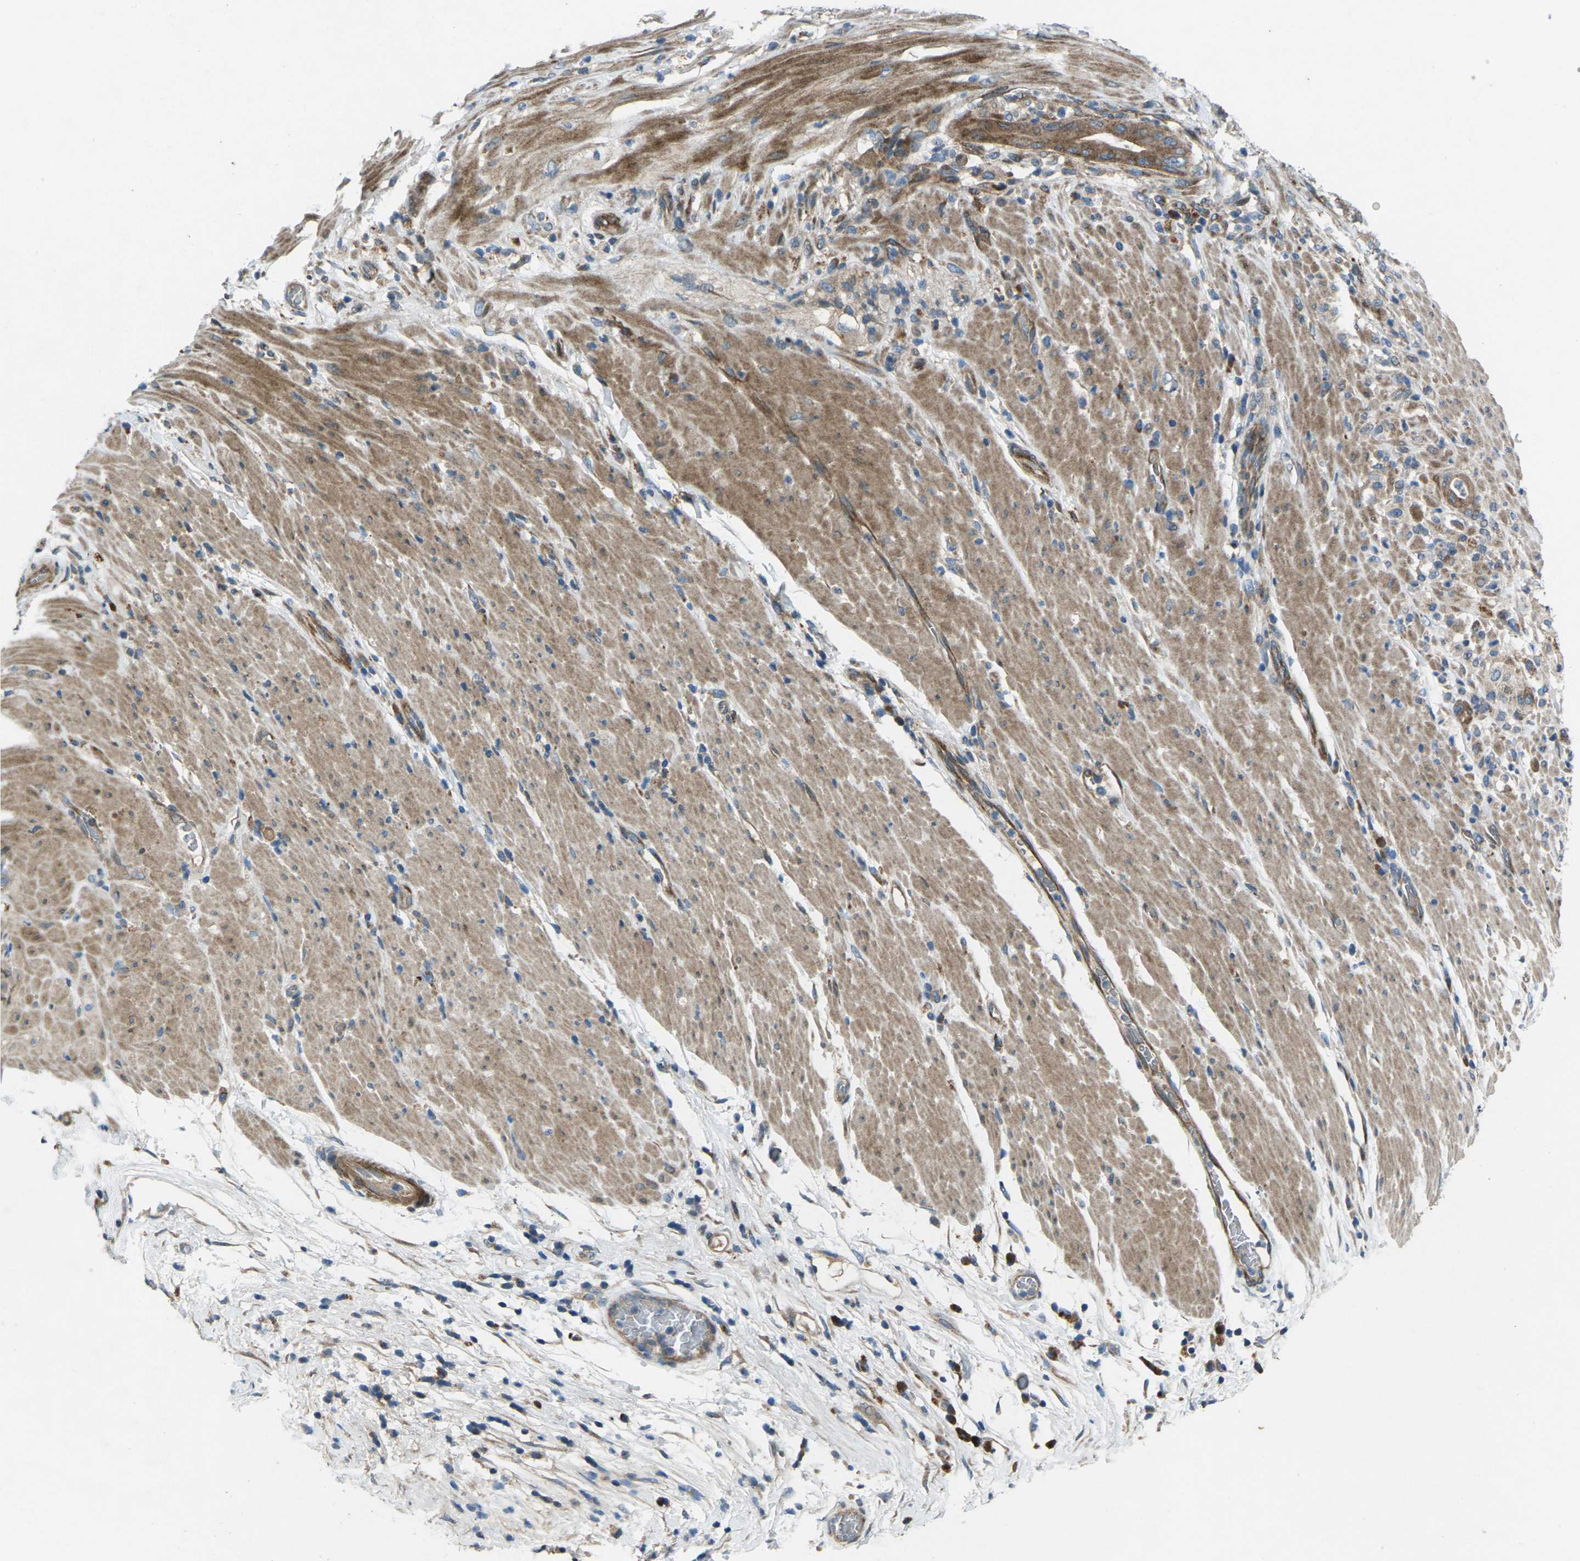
{"staining": {"intensity": "moderate", "quantity": ">75%", "location": "cytoplasmic/membranous"}, "tissue": "pancreatic cancer", "cell_type": "Tumor cells", "image_type": "cancer", "snomed": [{"axis": "morphology", "description": "Adenocarcinoma, NOS"}, {"axis": "topography", "description": "Pancreas"}], "caption": "Protein expression analysis of pancreatic adenocarcinoma shows moderate cytoplasmic/membranous positivity in approximately >75% of tumor cells. The staining is performed using DAB (3,3'-diaminobenzidine) brown chromogen to label protein expression. The nuclei are counter-stained blue using hematoxylin.", "gene": "EDNRA", "patient": {"sex": "male", "age": 63}}